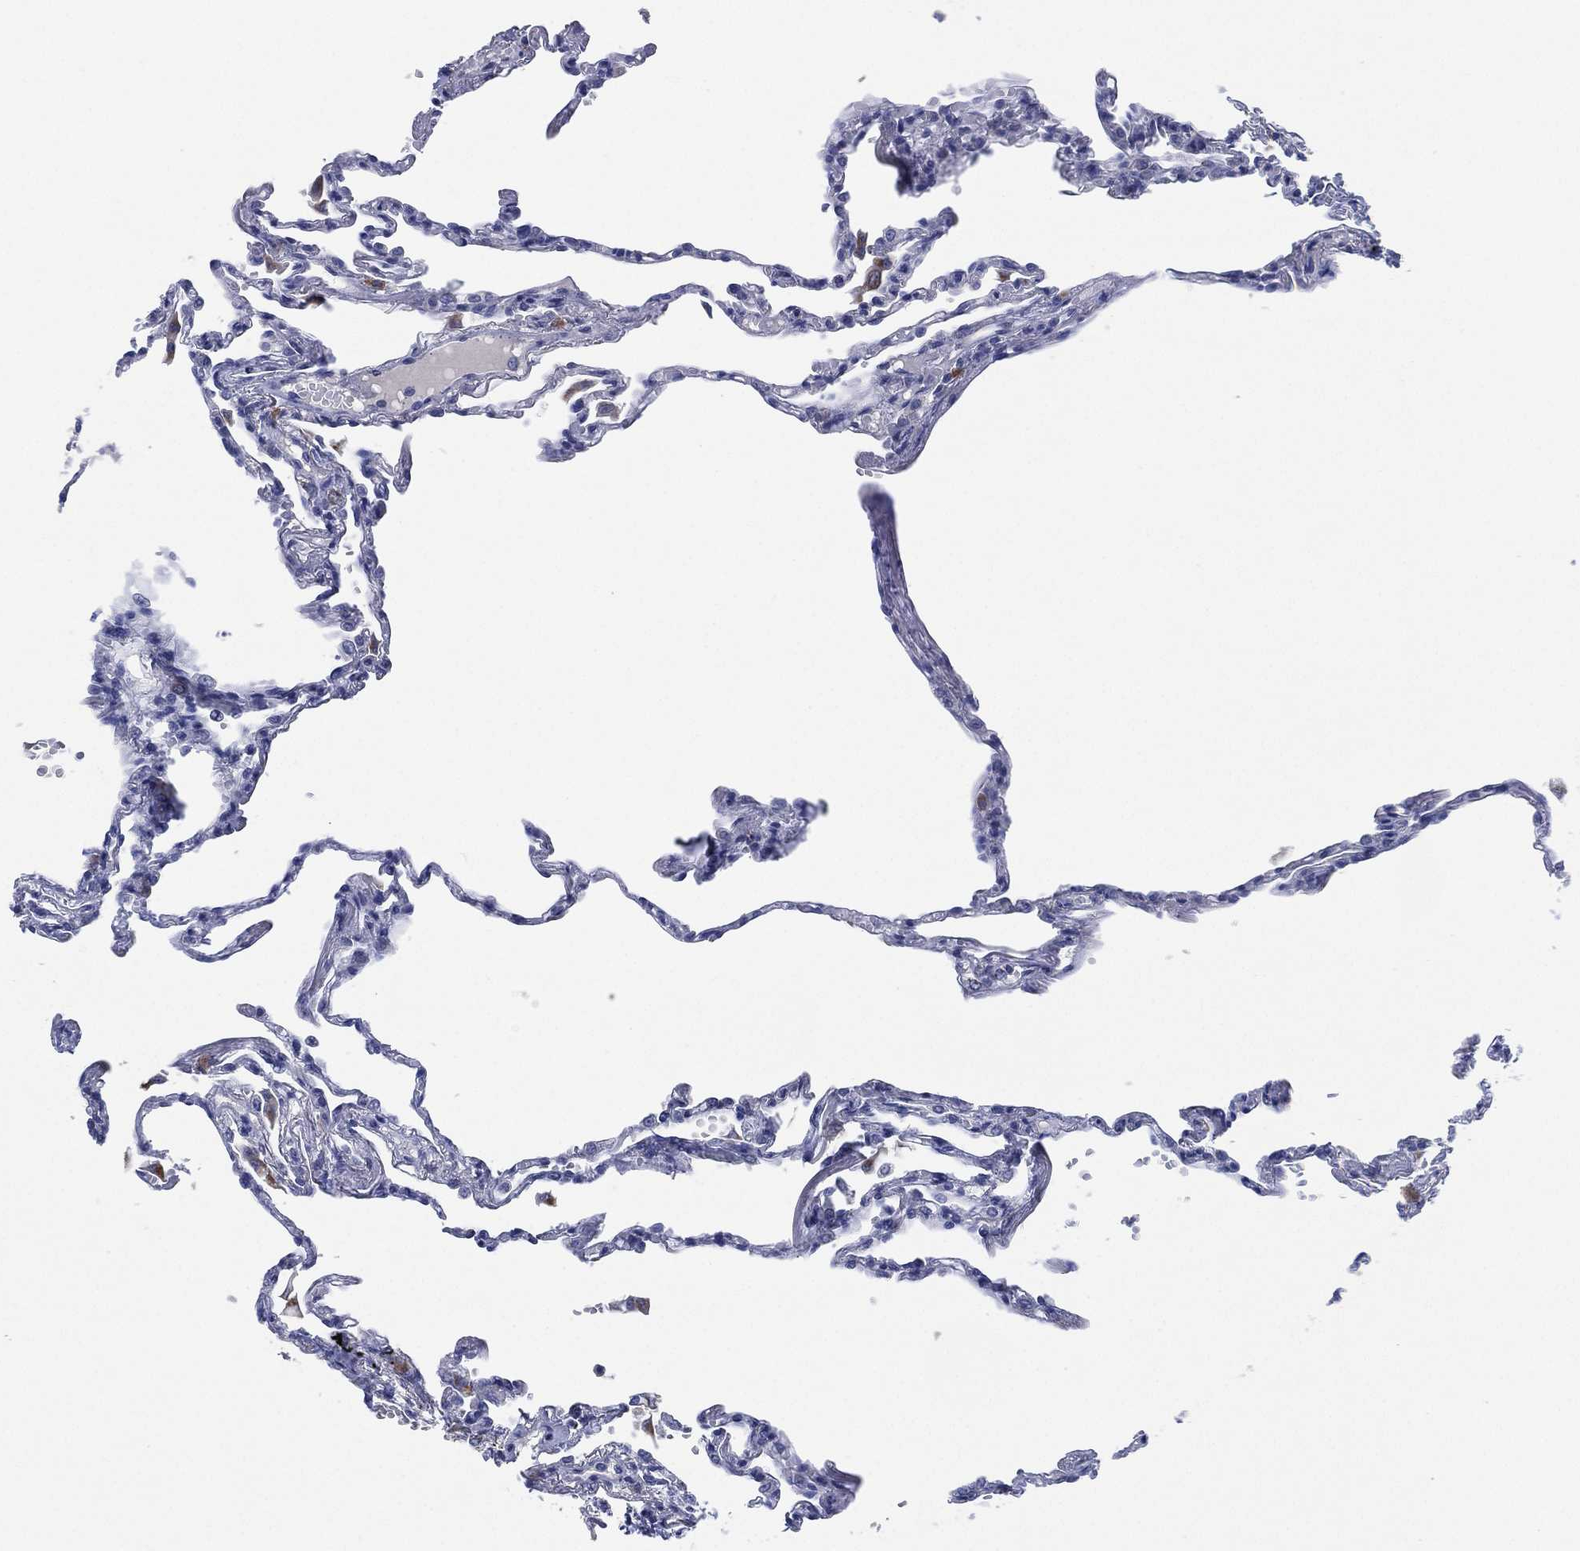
{"staining": {"intensity": "negative", "quantity": "none", "location": "none"}, "tissue": "lung", "cell_type": "Alveolar cells", "image_type": "normal", "snomed": [{"axis": "morphology", "description": "Normal tissue, NOS"}, {"axis": "topography", "description": "Lung"}], "caption": "This is an immunohistochemistry (IHC) micrograph of unremarkable human lung. There is no staining in alveolar cells.", "gene": "GALNS", "patient": {"sex": "male", "age": 78}}